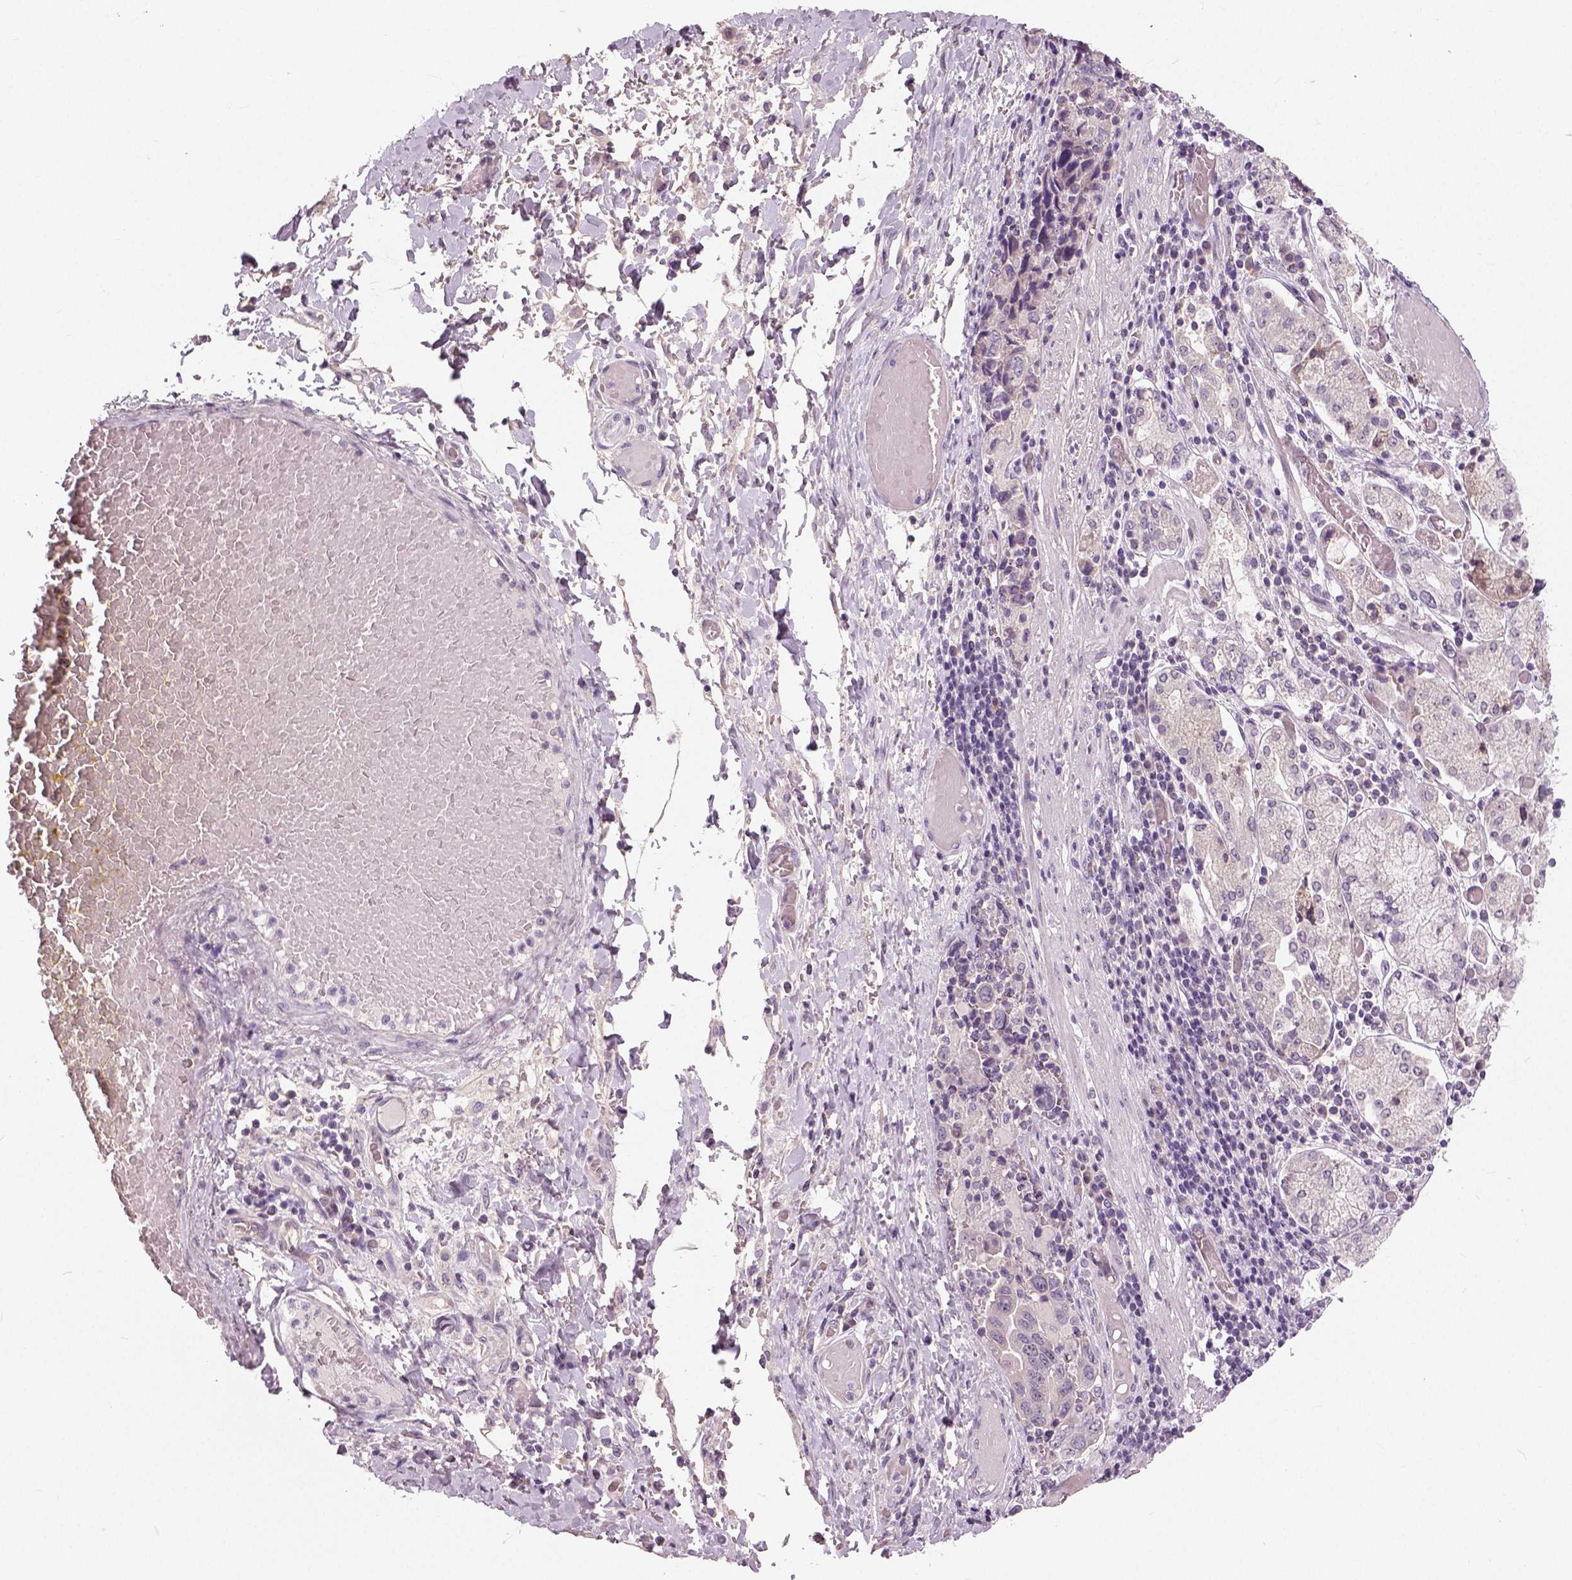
{"staining": {"intensity": "negative", "quantity": "none", "location": "none"}, "tissue": "stomach cancer", "cell_type": "Tumor cells", "image_type": "cancer", "snomed": [{"axis": "morphology", "description": "Adenocarcinoma, NOS"}, {"axis": "topography", "description": "Stomach, upper"}, {"axis": "topography", "description": "Stomach"}], "caption": "The micrograph shows no significant expression in tumor cells of adenocarcinoma (stomach). (Brightfield microscopy of DAB IHC at high magnification).", "gene": "NECAB1", "patient": {"sex": "male", "age": 62}}